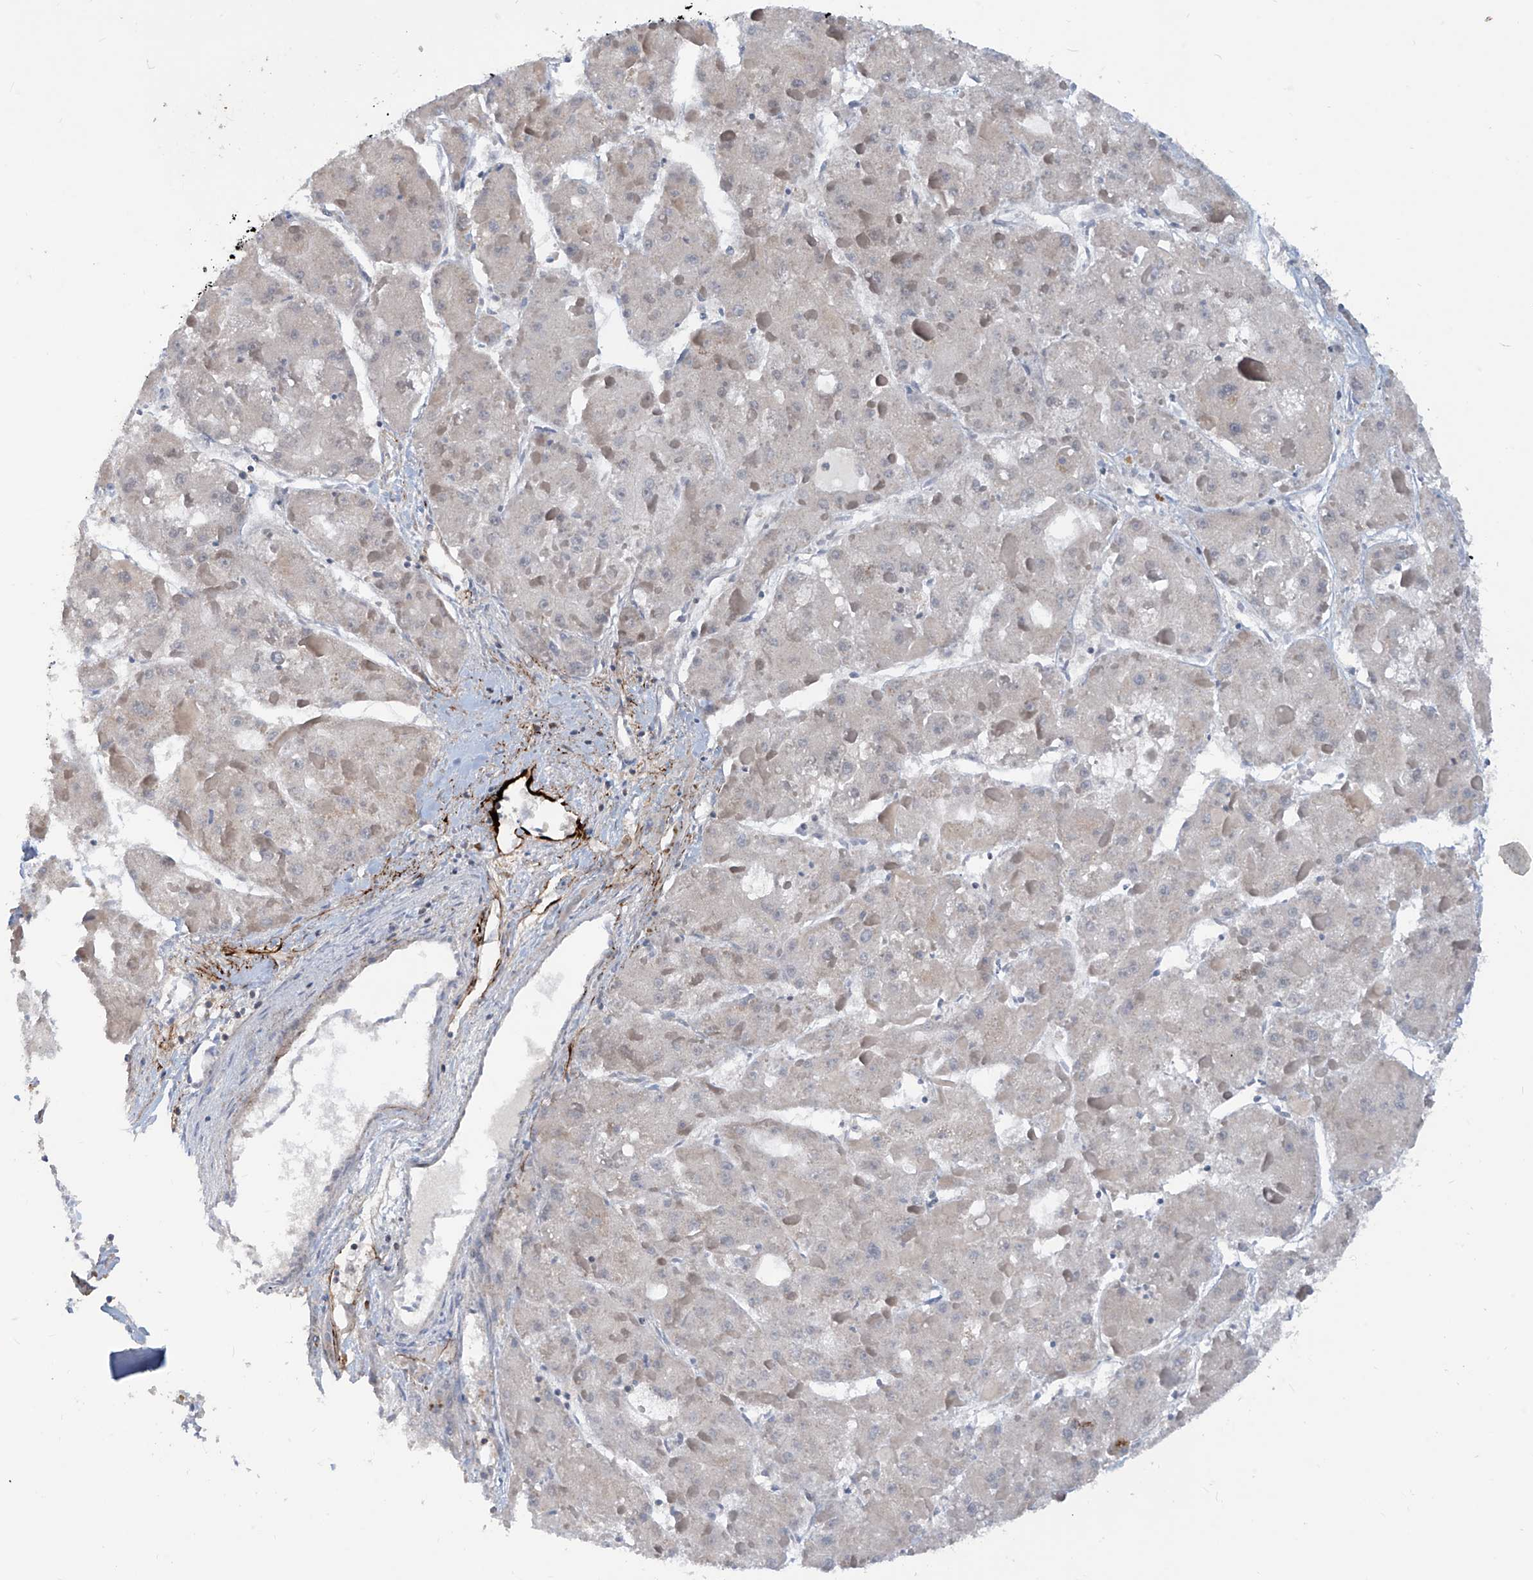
{"staining": {"intensity": "negative", "quantity": "none", "location": "none"}, "tissue": "liver cancer", "cell_type": "Tumor cells", "image_type": "cancer", "snomed": [{"axis": "morphology", "description": "Carcinoma, Hepatocellular, NOS"}, {"axis": "topography", "description": "Liver"}], "caption": "This is a photomicrograph of immunohistochemistry staining of liver cancer, which shows no expression in tumor cells.", "gene": "LAGE3", "patient": {"sex": "female", "age": 73}}